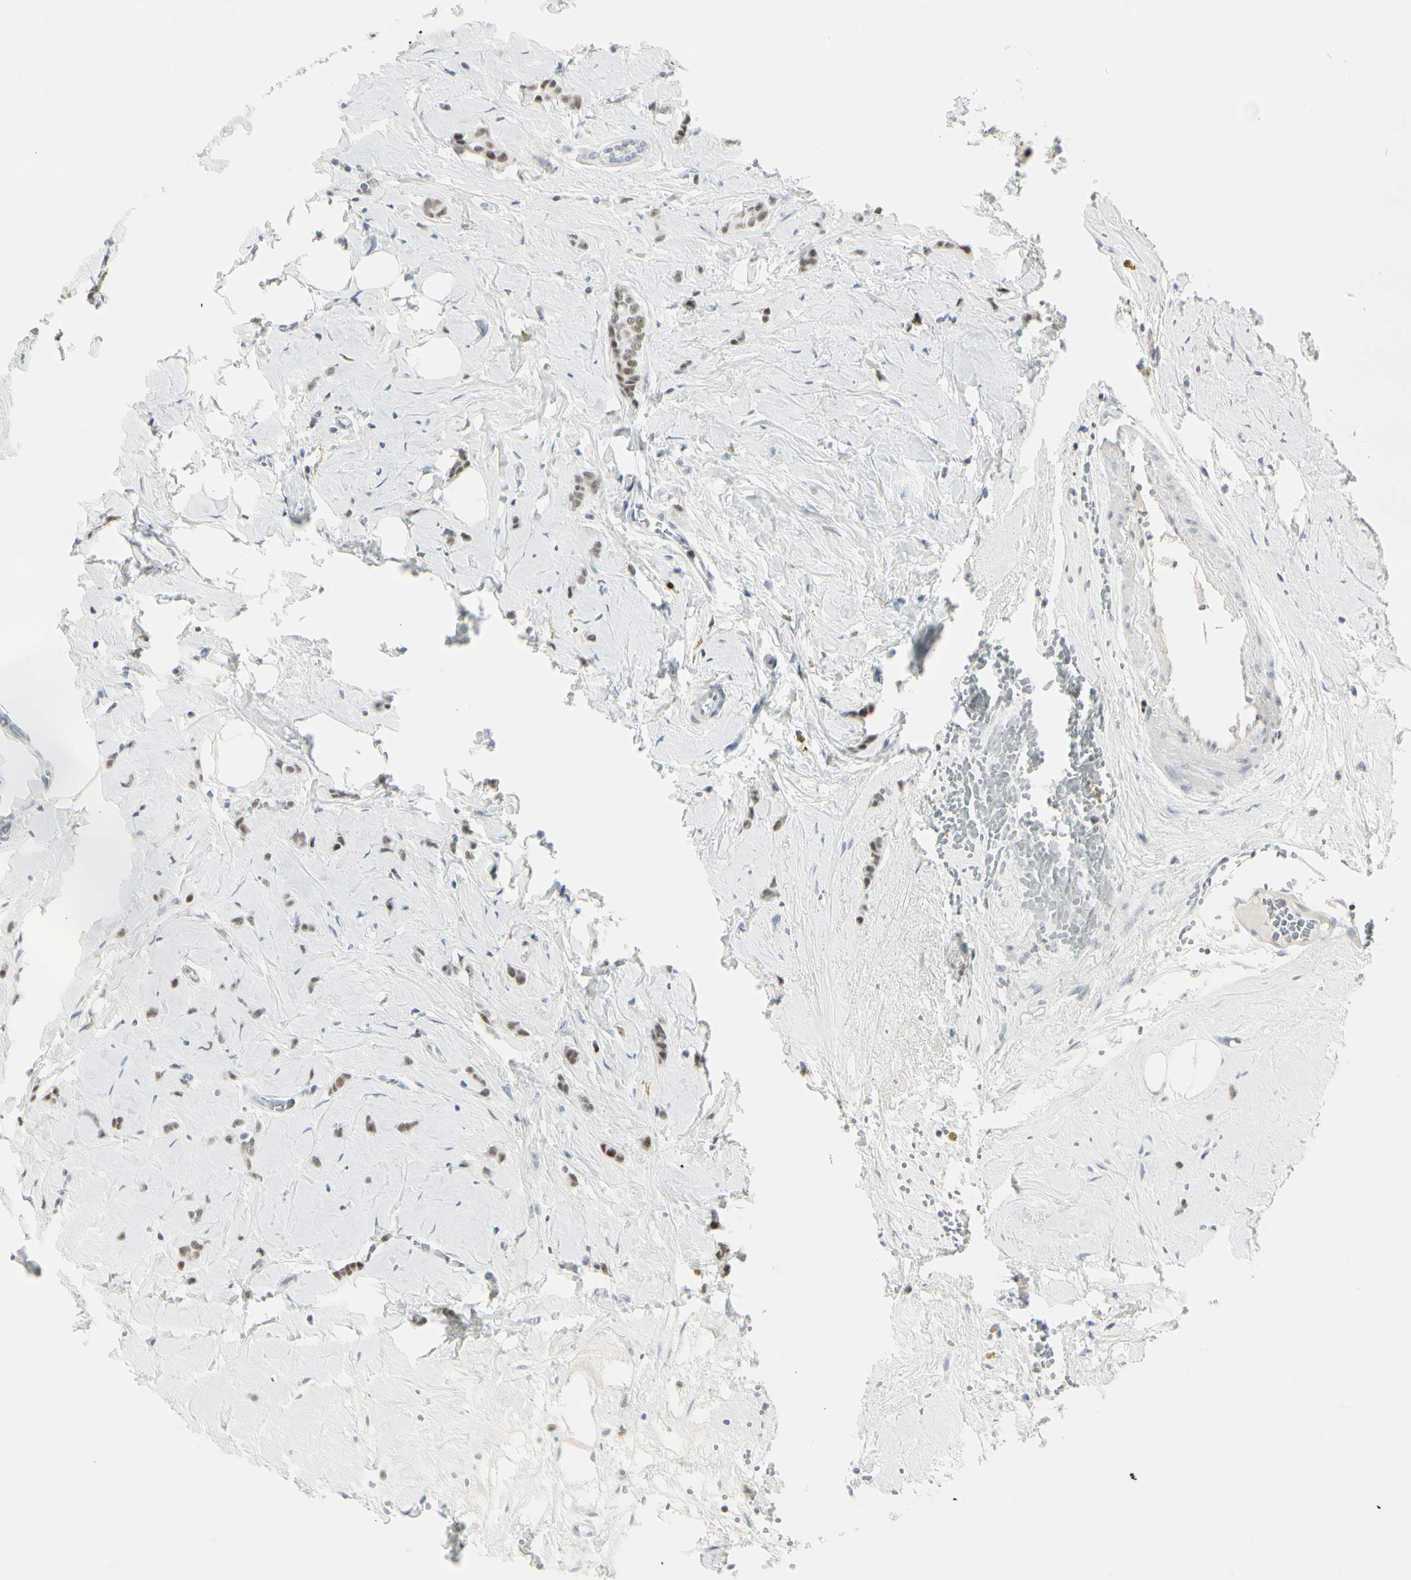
{"staining": {"intensity": "moderate", "quantity": ">75%", "location": "nuclear"}, "tissue": "breast cancer", "cell_type": "Tumor cells", "image_type": "cancer", "snomed": [{"axis": "morphology", "description": "Lobular carcinoma"}, {"axis": "topography", "description": "Breast"}], "caption": "A micrograph of human breast cancer (lobular carcinoma) stained for a protein reveals moderate nuclear brown staining in tumor cells. (brown staining indicates protein expression, while blue staining denotes nuclei).", "gene": "ZBTB7B", "patient": {"sex": "female", "age": 60}}